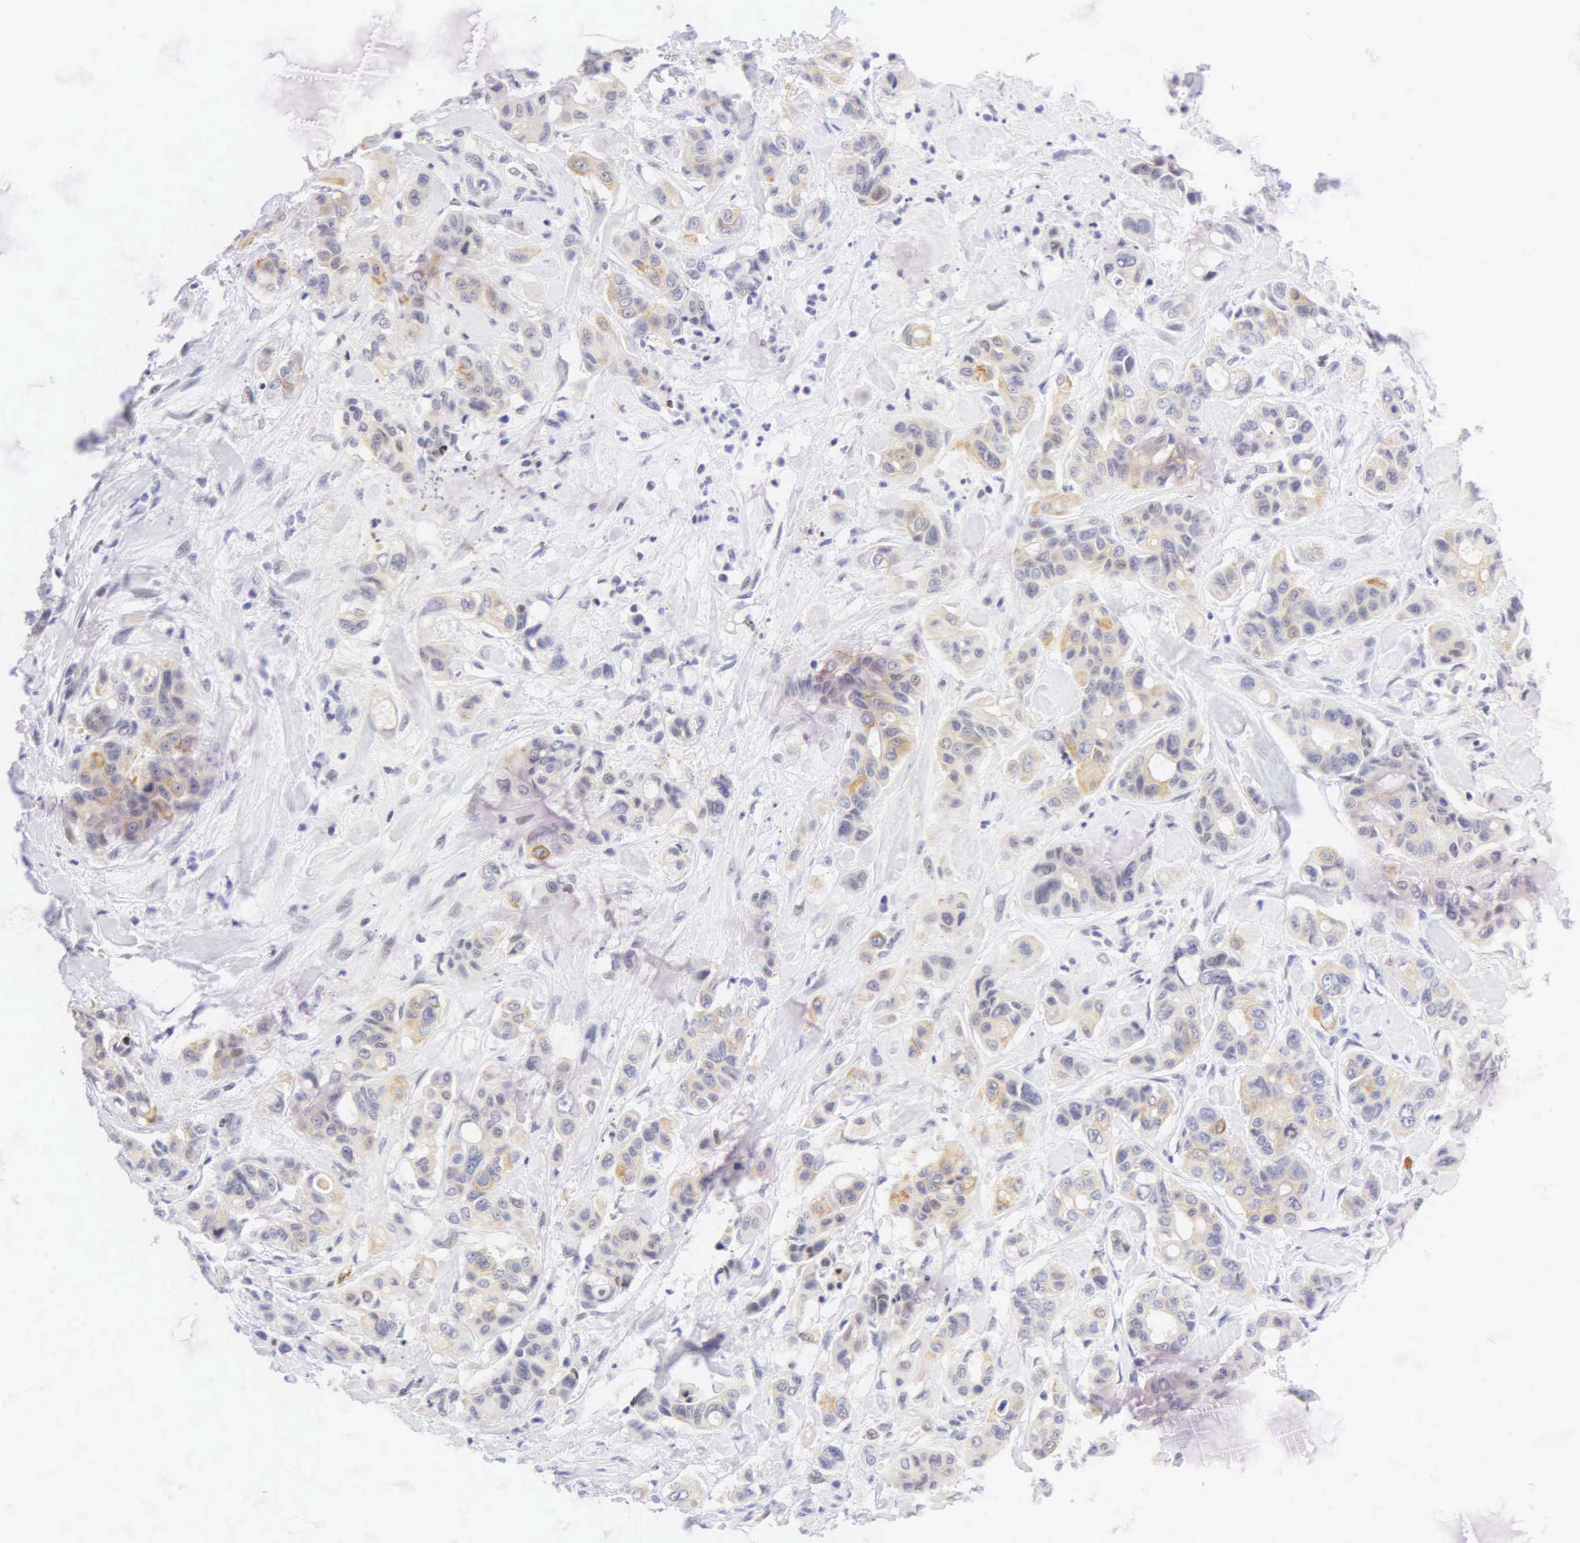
{"staining": {"intensity": "weak", "quantity": "25%-75%", "location": "cytoplasmic/membranous"}, "tissue": "colorectal cancer", "cell_type": "Tumor cells", "image_type": "cancer", "snomed": [{"axis": "morphology", "description": "Adenocarcinoma, NOS"}, {"axis": "topography", "description": "Colon"}], "caption": "Colorectal adenocarcinoma tissue reveals weak cytoplasmic/membranous expression in approximately 25%-75% of tumor cells, visualized by immunohistochemistry. The staining is performed using DAB (3,3'-diaminobenzidine) brown chromogen to label protein expression. The nuclei are counter-stained blue using hematoxylin.", "gene": "PGR", "patient": {"sex": "female", "age": 70}}